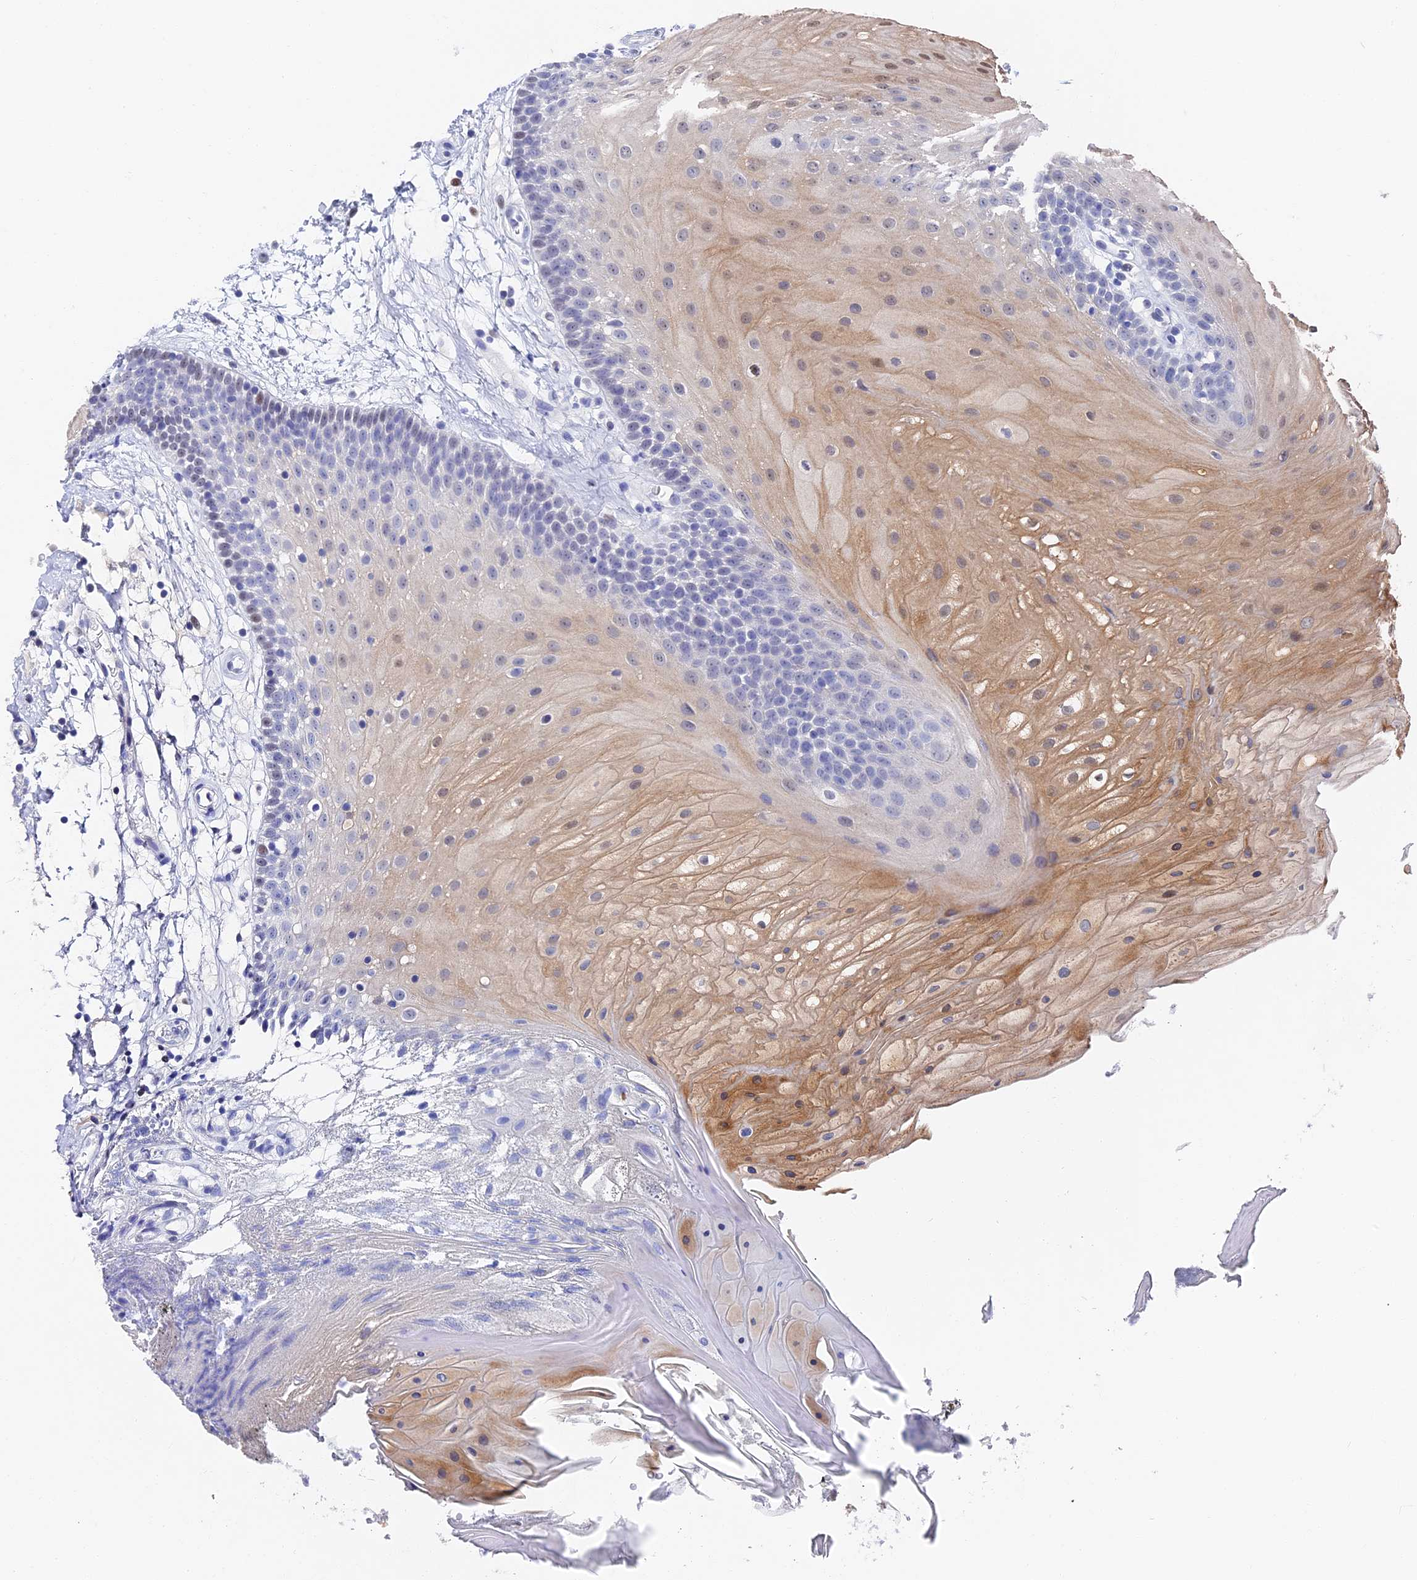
{"staining": {"intensity": "moderate", "quantity": "<25%", "location": "cytoplasmic/membranous,nuclear"}, "tissue": "oral mucosa", "cell_type": "Squamous epithelial cells", "image_type": "normal", "snomed": [{"axis": "morphology", "description": "Normal tissue, NOS"}, {"axis": "topography", "description": "Oral tissue"}], "caption": "Moderate cytoplasmic/membranous,nuclear protein staining is seen in approximately <25% of squamous epithelial cells in oral mucosa.", "gene": "VPS33B", "patient": {"sex": "female", "age": 80}}